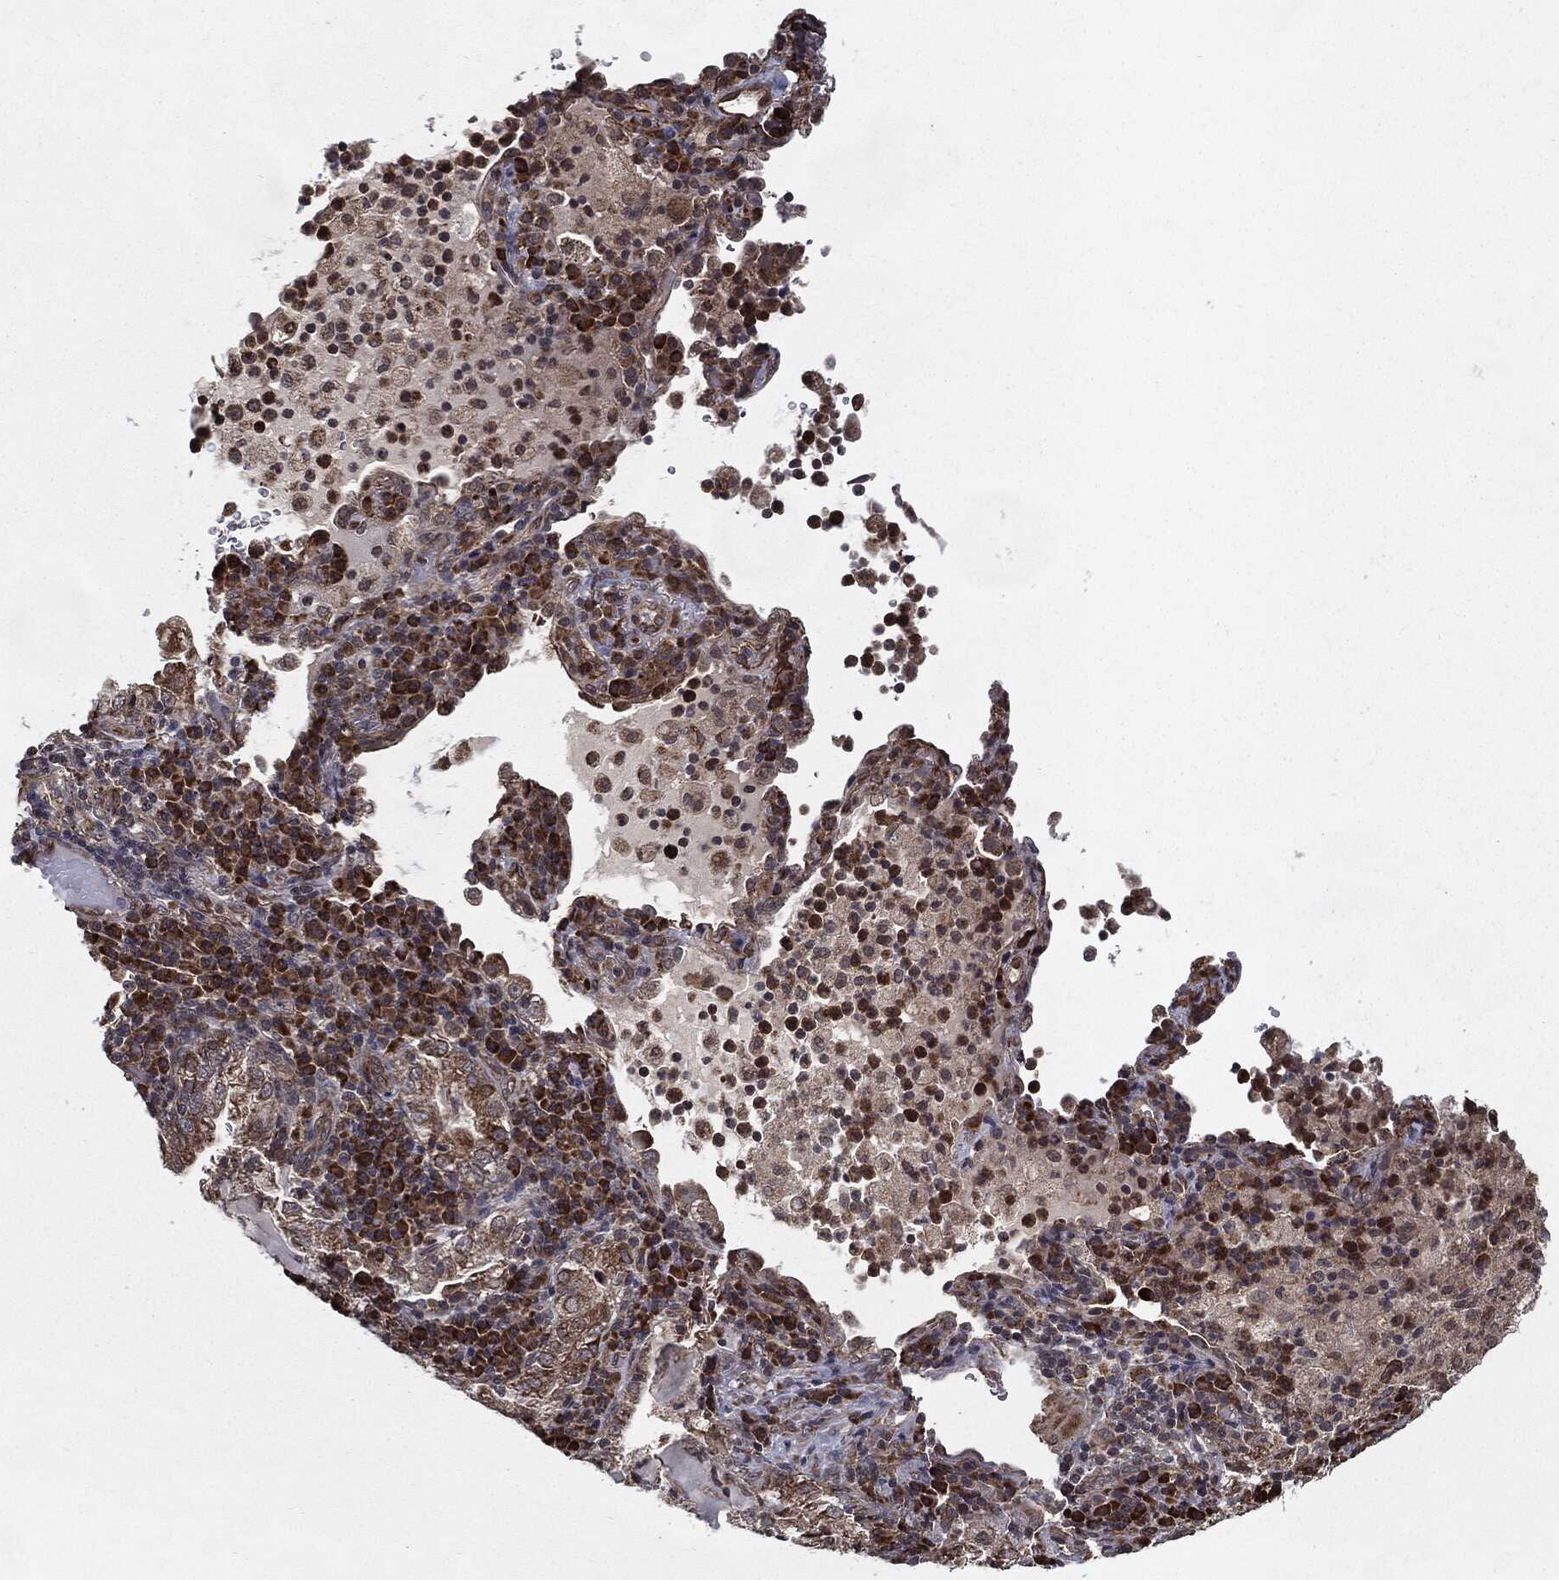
{"staining": {"intensity": "moderate", "quantity": "25%-75%", "location": "cytoplasmic/membranous"}, "tissue": "lung cancer", "cell_type": "Tumor cells", "image_type": "cancer", "snomed": [{"axis": "morphology", "description": "Adenocarcinoma, NOS"}, {"axis": "topography", "description": "Lung"}], "caption": "A medium amount of moderate cytoplasmic/membranous positivity is appreciated in about 25%-75% of tumor cells in lung cancer tissue.", "gene": "HDAC5", "patient": {"sex": "female", "age": 73}}